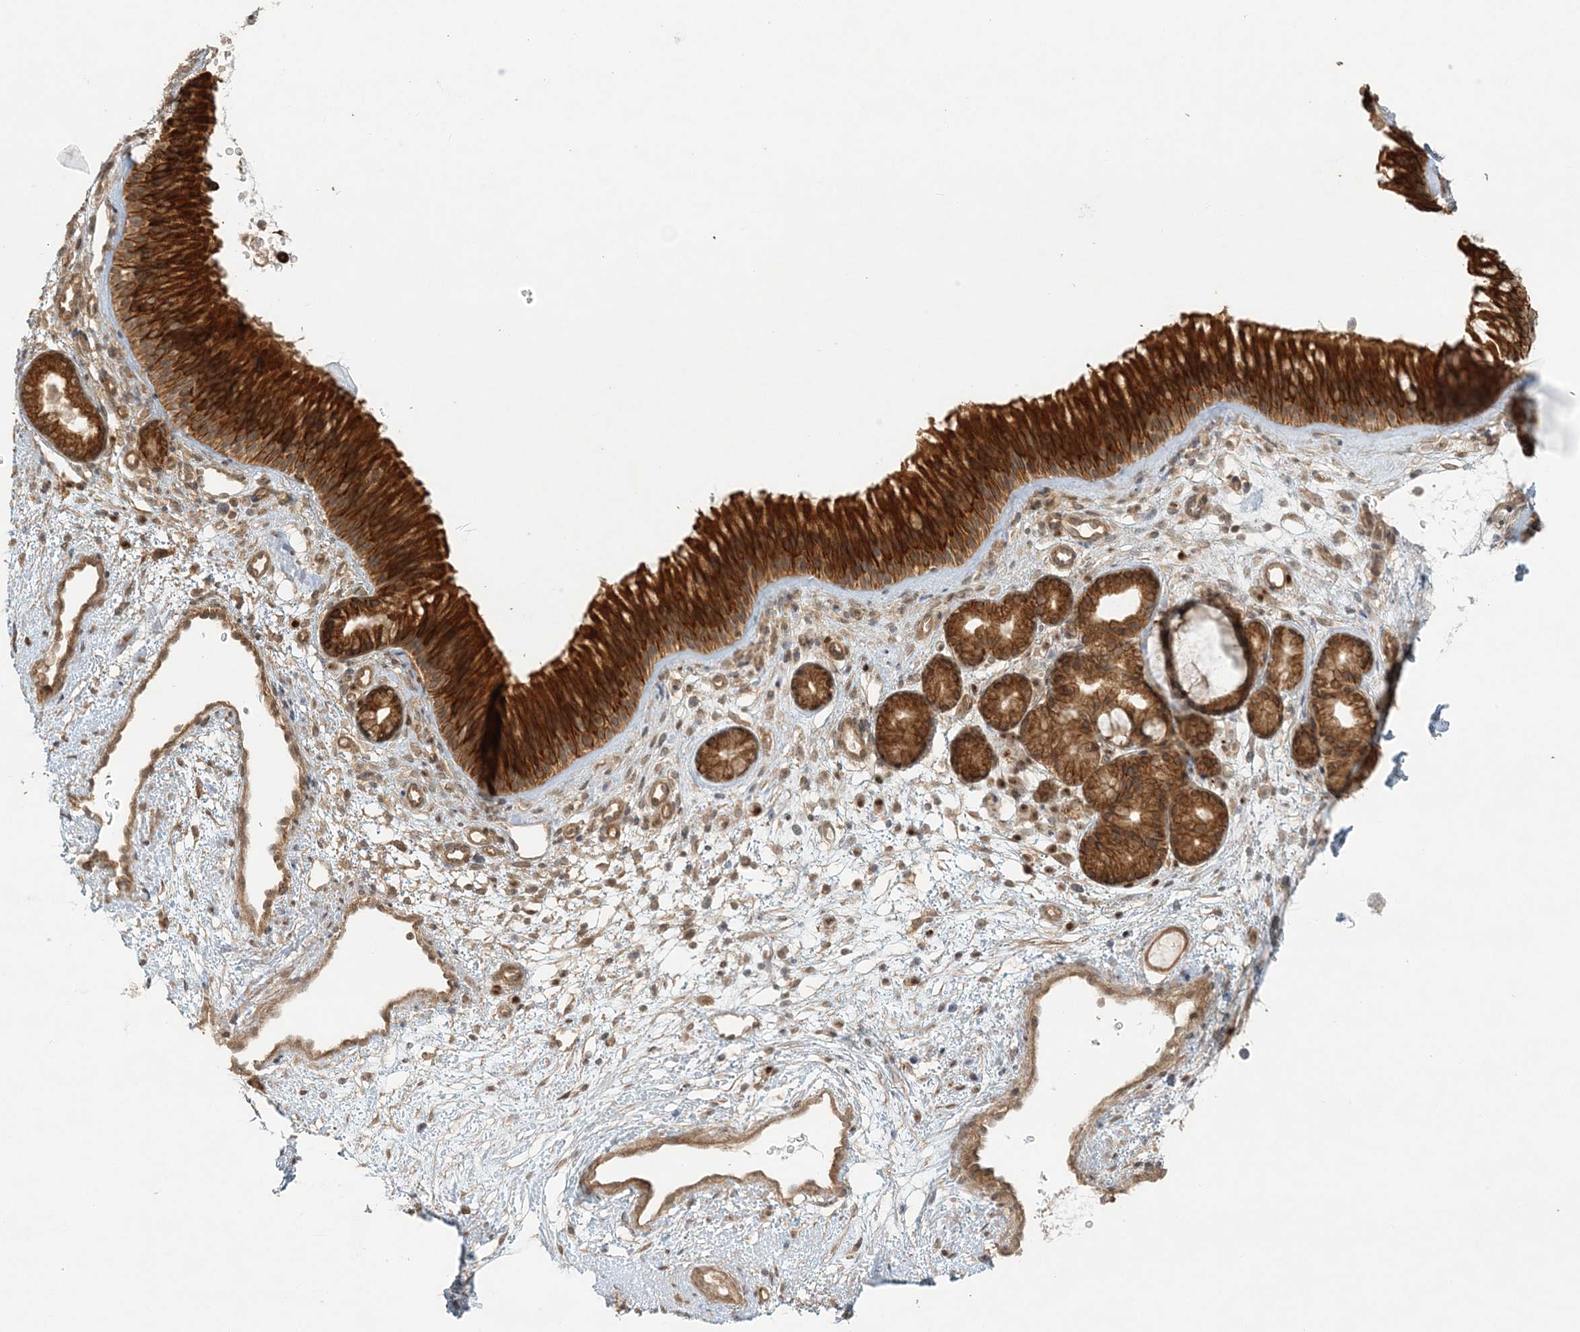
{"staining": {"intensity": "strong", "quantity": ">75%", "location": "cytoplasmic/membranous"}, "tissue": "nasopharynx", "cell_type": "Respiratory epithelial cells", "image_type": "normal", "snomed": [{"axis": "morphology", "description": "Normal tissue, NOS"}, {"axis": "morphology", "description": "Inflammation, NOS"}, {"axis": "morphology", "description": "Malignant melanoma, Metastatic site"}, {"axis": "topography", "description": "Nasopharynx"}], "caption": "Unremarkable nasopharynx was stained to show a protein in brown. There is high levels of strong cytoplasmic/membranous expression in about >75% of respiratory epithelial cells.", "gene": "KIAA0232", "patient": {"sex": "male", "age": 70}}